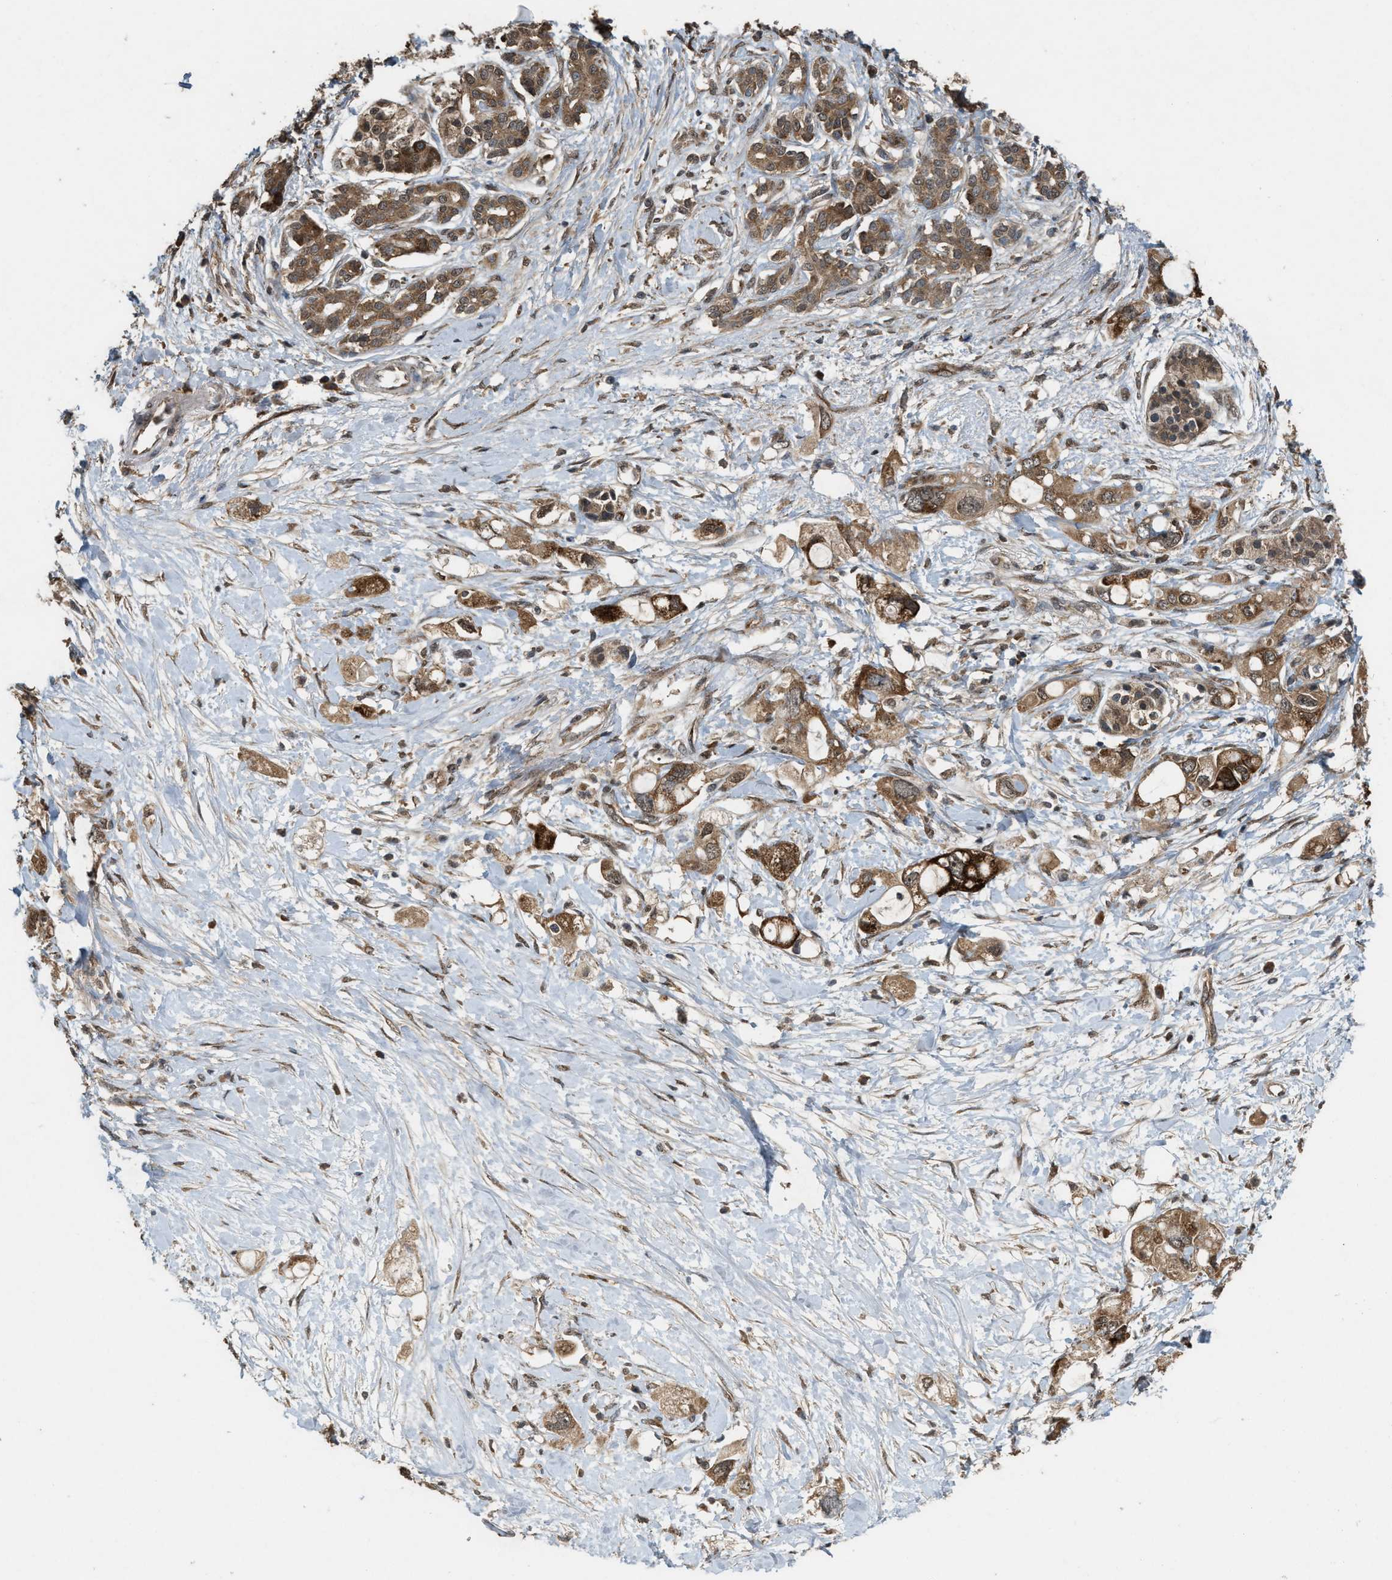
{"staining": {"intensity": "moderate", "quantity": ">75%", "location": "cytoplasmic/membranous"}, "tissue": "pancreatic cancer", "cell_type": "Tumor cells", "image_type": "cancer", "snomed": [{"axis": "morphology", "description": "Adenocarcinoma, NOS"}, {"axis": "topography", "description": "Pancreas"}], "caption": "A photomicrograph of pancreatic adenocarcinoma stained for a protein shows moderate cytoplasmic/membranous brown staining in tumor cells.", "gene": "ARHGEF5", "patient": {"sex": "female", "age": 56}}